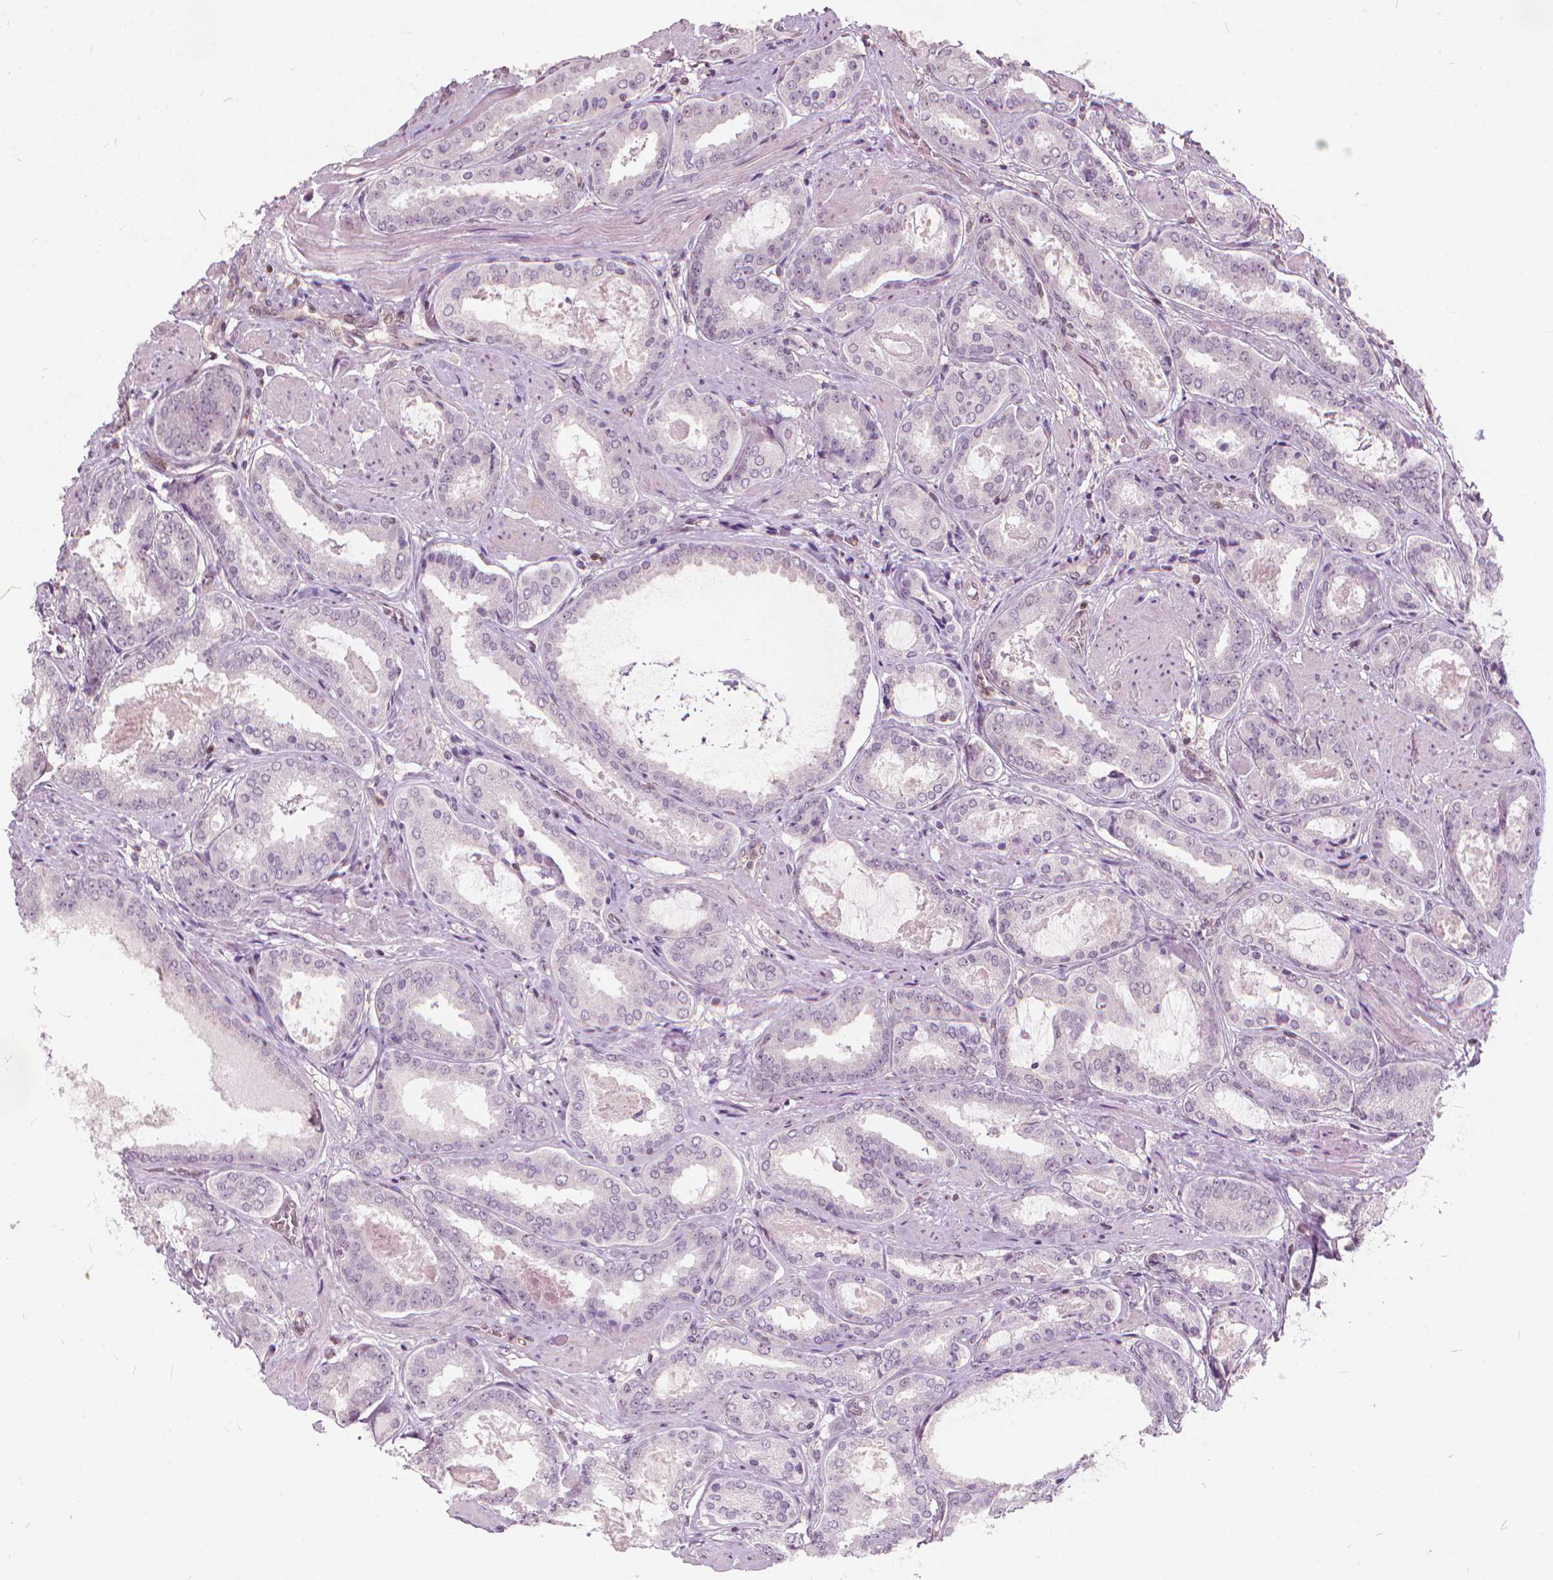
{"staining": {"intensity": "negative", "quantity": "none", "location": "none"}, "tissue": "prostate cancer", "cell_type": "Tumor cells", "image_type": "cancer", "snomed": [{"axis": "morphology", "description": "Adenocarcinoma, High grade"}, {"axis": "topography", "description": "Prostate"}], "caption": "Human prostate cancer (high-grade adenocarcinoma) stained for a protein using IHC reveals no positivity in tumor cells.", "gene": "STAT5B", "patient": {"sex": "male", "age": 63}}